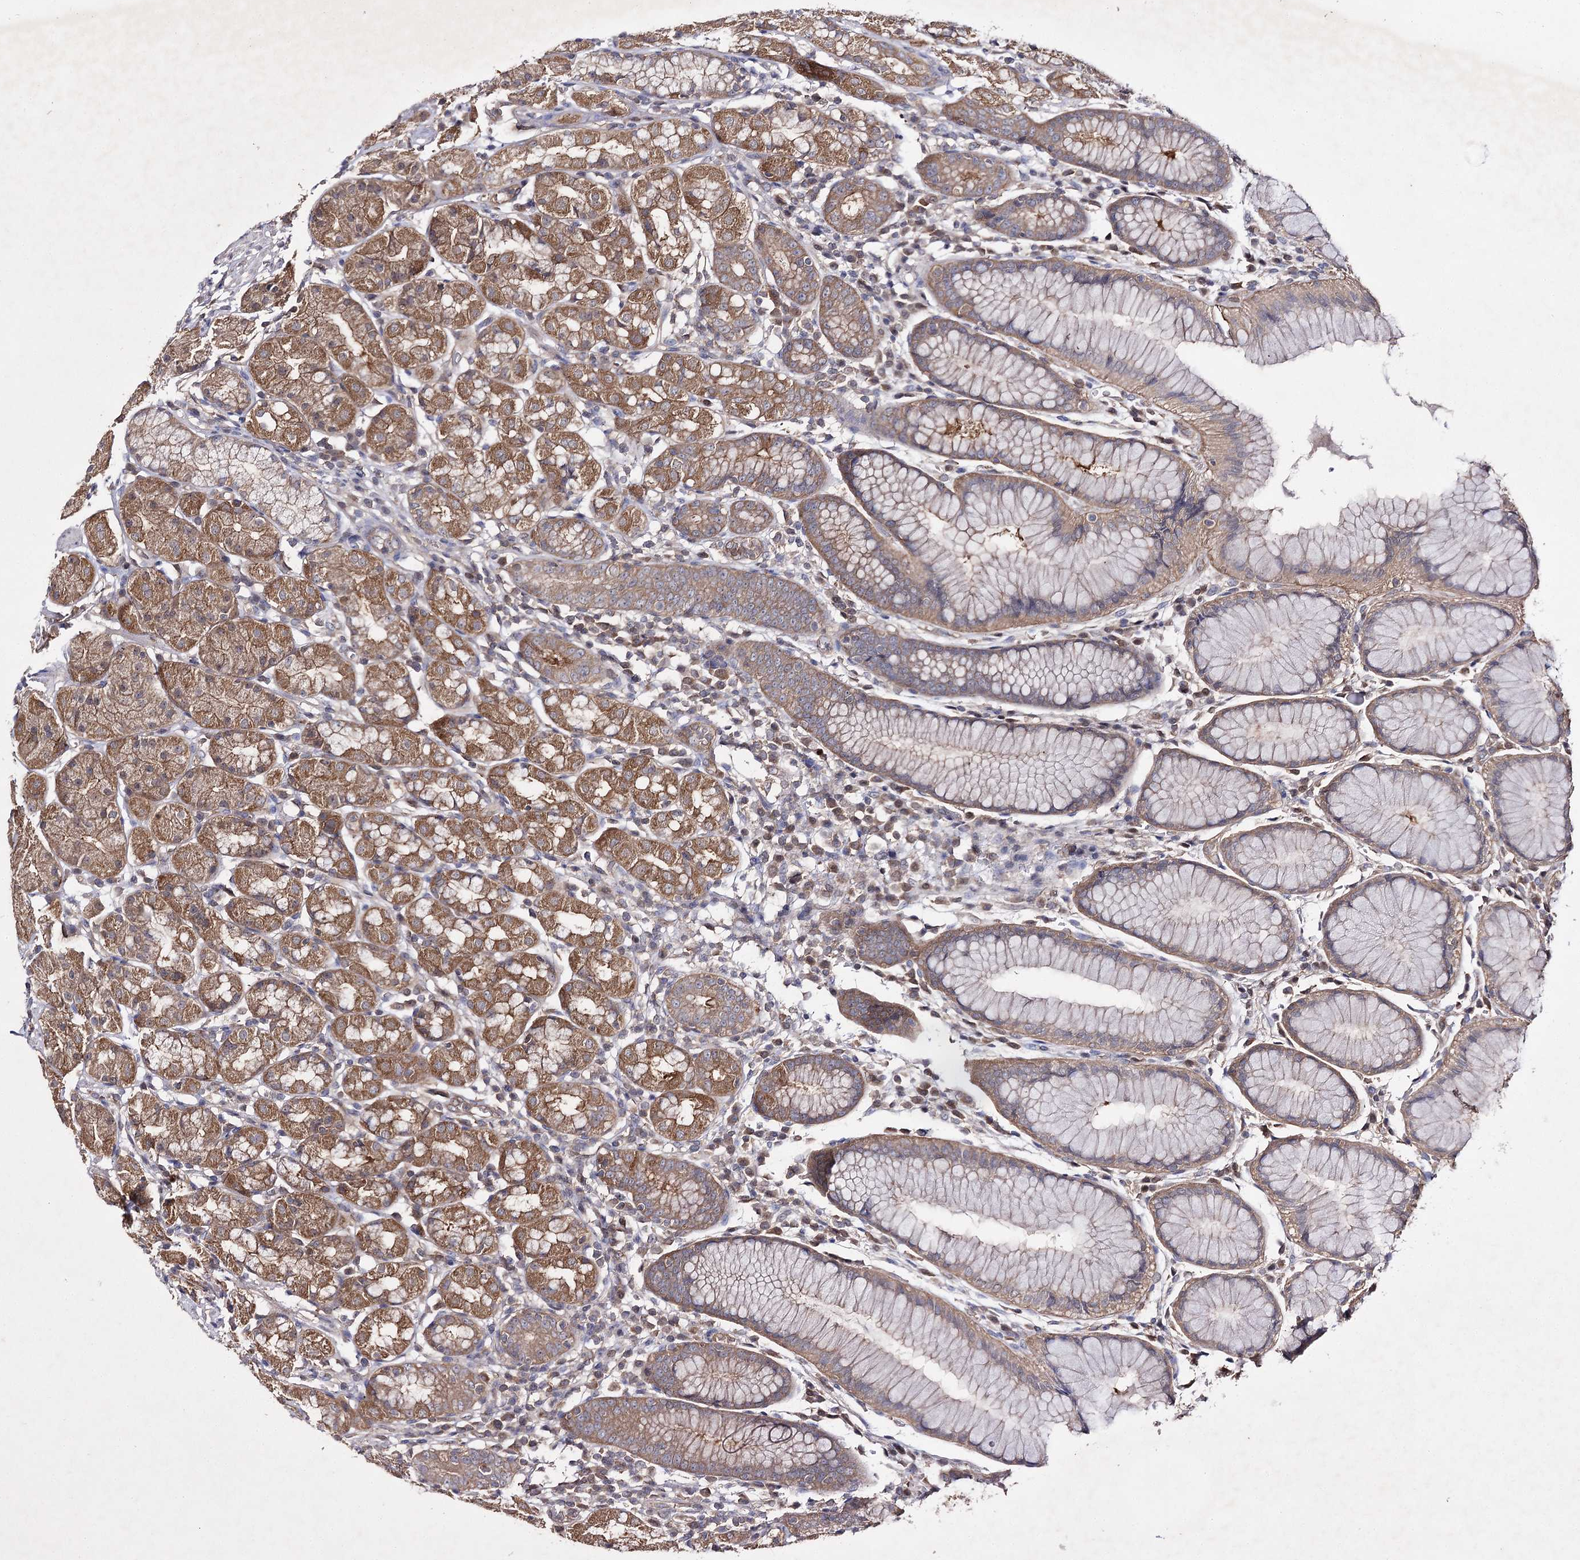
{"staining": {"intensity": "moderate", "quantity": ">75%", "location": "cytoplasmic/membranous"}, "tissue": "stomach", "cell_type": "Glandular cells", "image_type": "normal", "snomed": [{"axis": "morphology", "description": "Normal tissue, NOS"}, {"axis": "topography", "description": "Stomach, lower"}], "caption": "IHC histopathology image of benign stomach: human stomach stained using IHC demonstrates medium levels of moderate protein expression localized specifically in the cytoplasmic/membranous of glandular cells, appearing as a cytoplasmic/membranous brown color.", "gene": "BCR", "patient": {"sex": "female", "age": 56}}